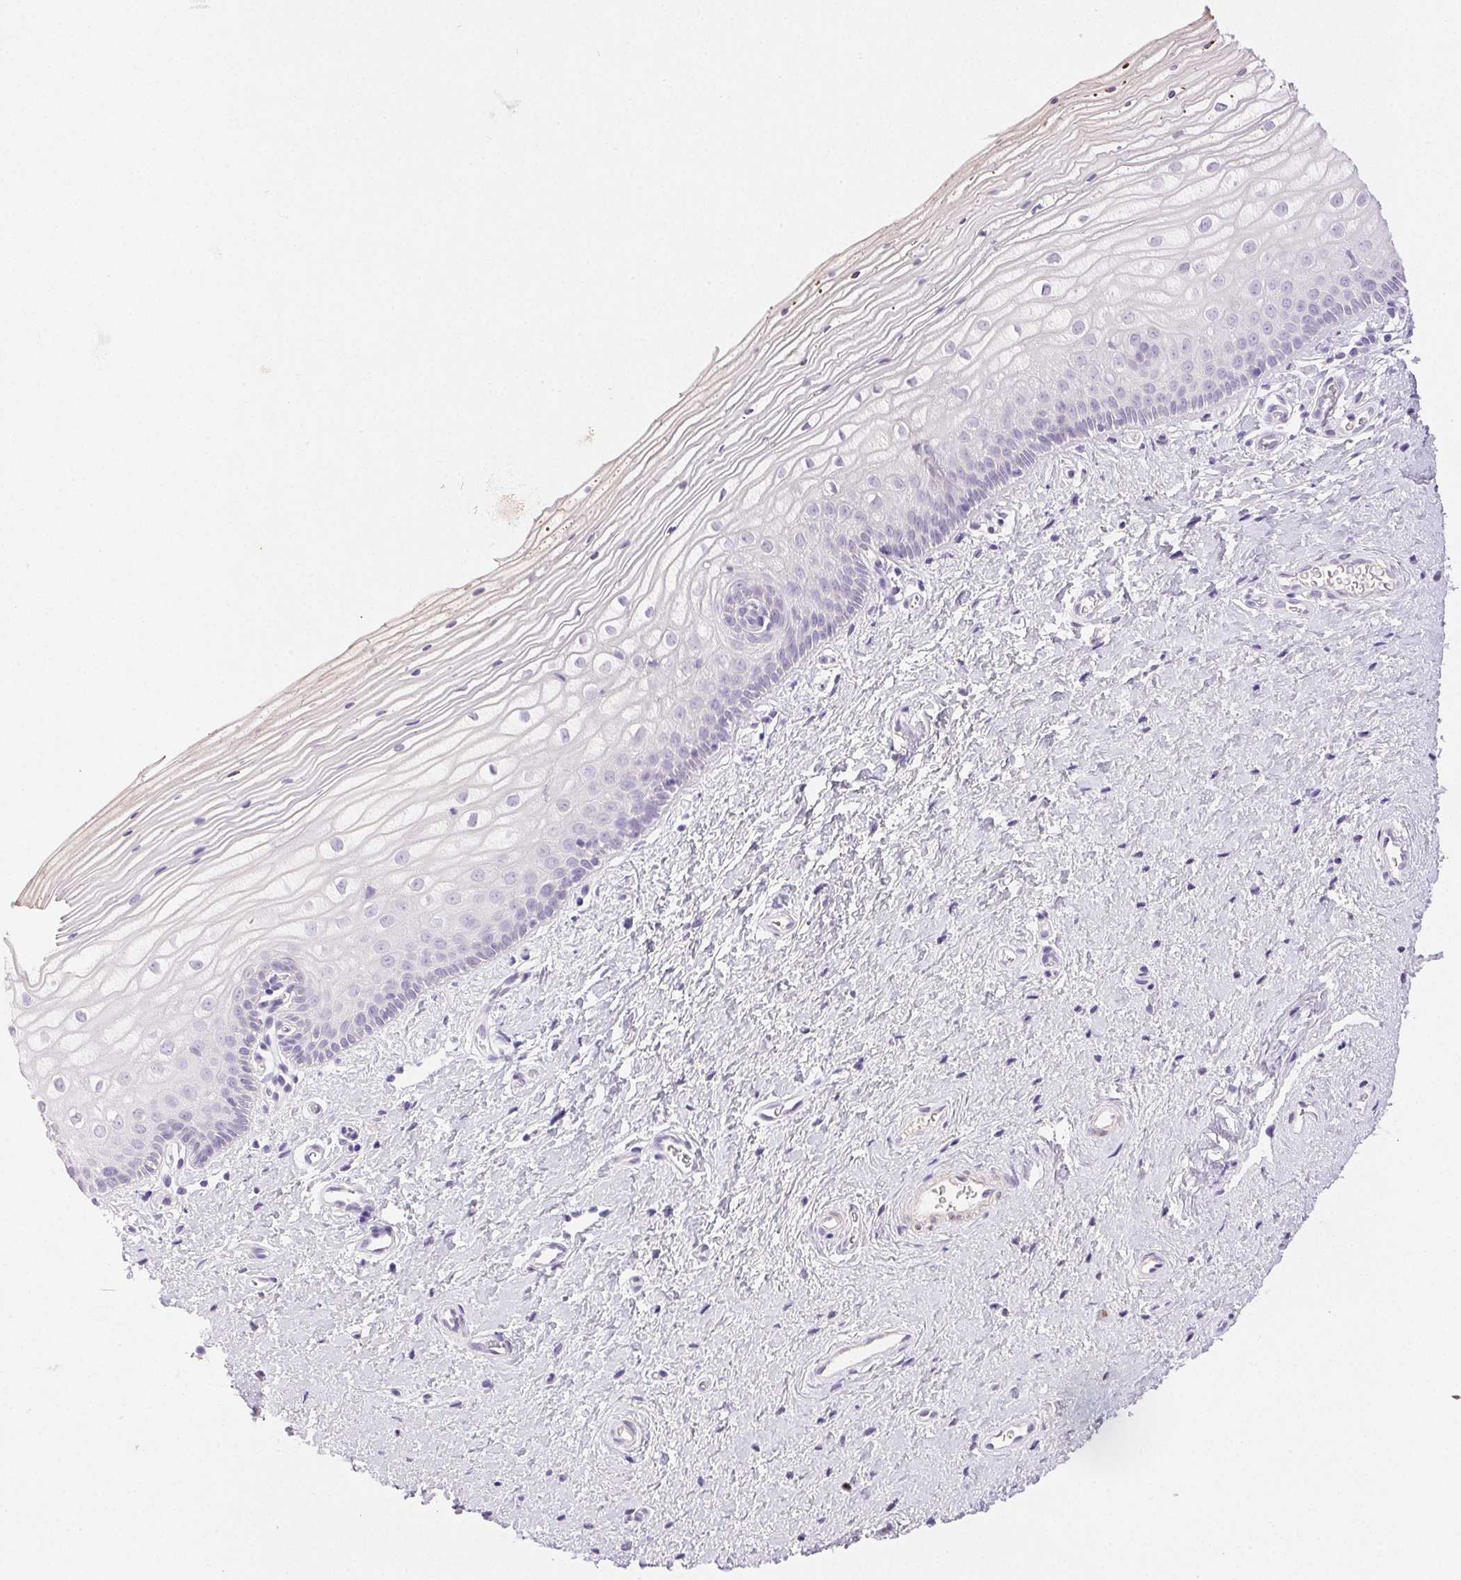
{"staining": {"intensity": "negative", "quantity": "none", "location": "none"}, "tissue": "vagina", "cell_type": "Squamous epithelial cells", "image_type": "normal", "snomed": [{"axis": "morphology", "description": "Normal tissue, NOS"}, {"axis": "topography", "description": "Vagina"}], "caption": "There is no significant positivity in squamous epithelial cells of vagina. (Stains: DAB immunohistochemistry (IHC) with hematoxylin counter stain, Microscopy: brightfield microscopy at high magnification).", "gene": "EMX2", "patient": {"sex": "female", "age": 39}}